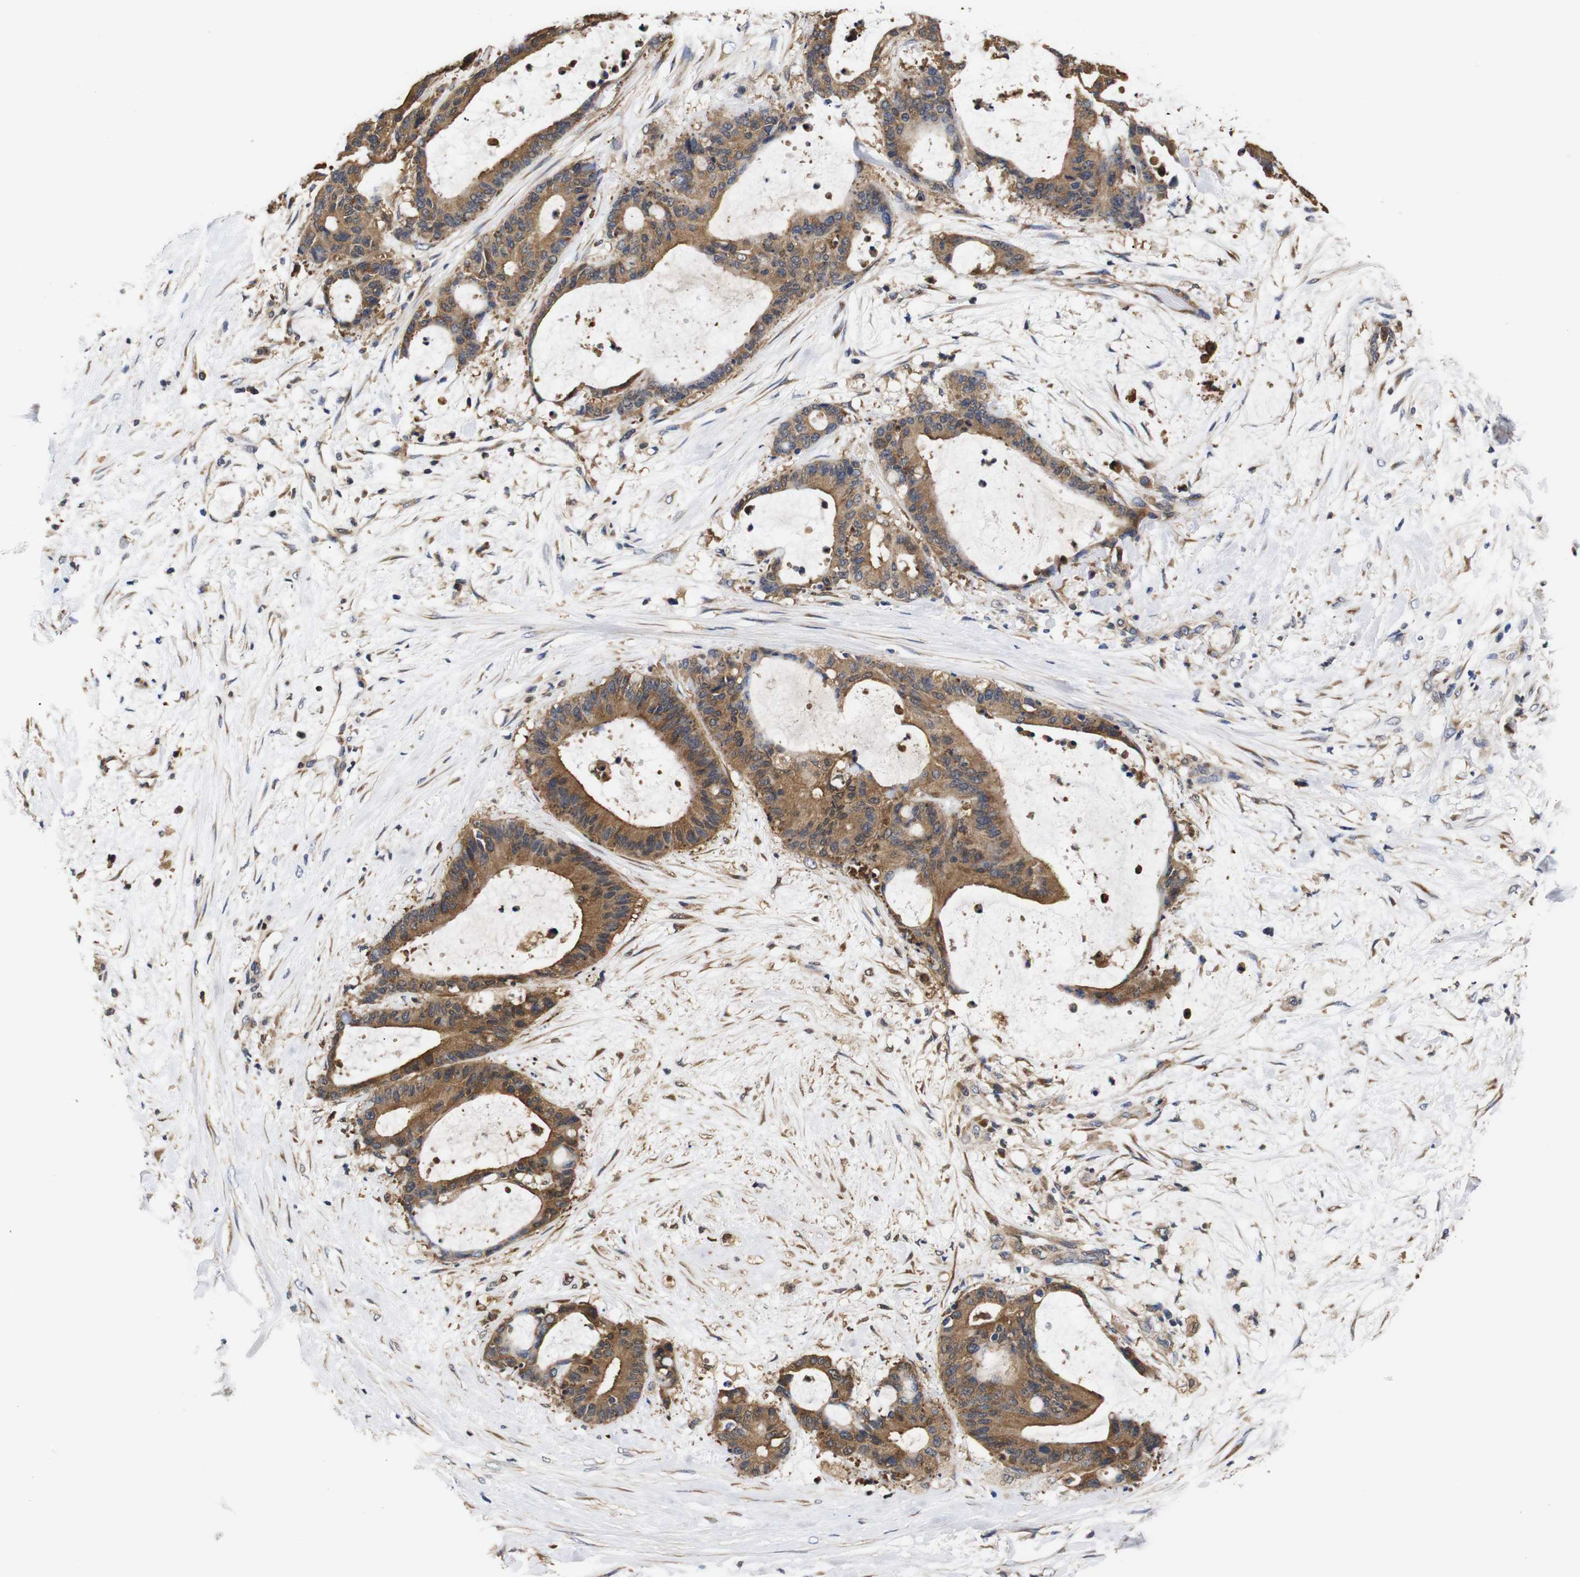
{"staining": {"intensity": "moderate", "quantity": ">75%", "location": "cytoplasmic/membranous"}, "tissue": "liver cancer", "cell_type": "Tumor cells", "image_type": "cancer", "snomed": [{"axis": "morphology", "description": "Cholangiocarcinoma"}, {"axis": "topography", "description": "Liver"}], "caption": "Liver cholangiocarcinoma stained for a protein shows moderate cytoplasmic/membranous positivity in tumor cells.", "gene": "LRRCC1", "patient": {"sex": "female", "age": 73}}